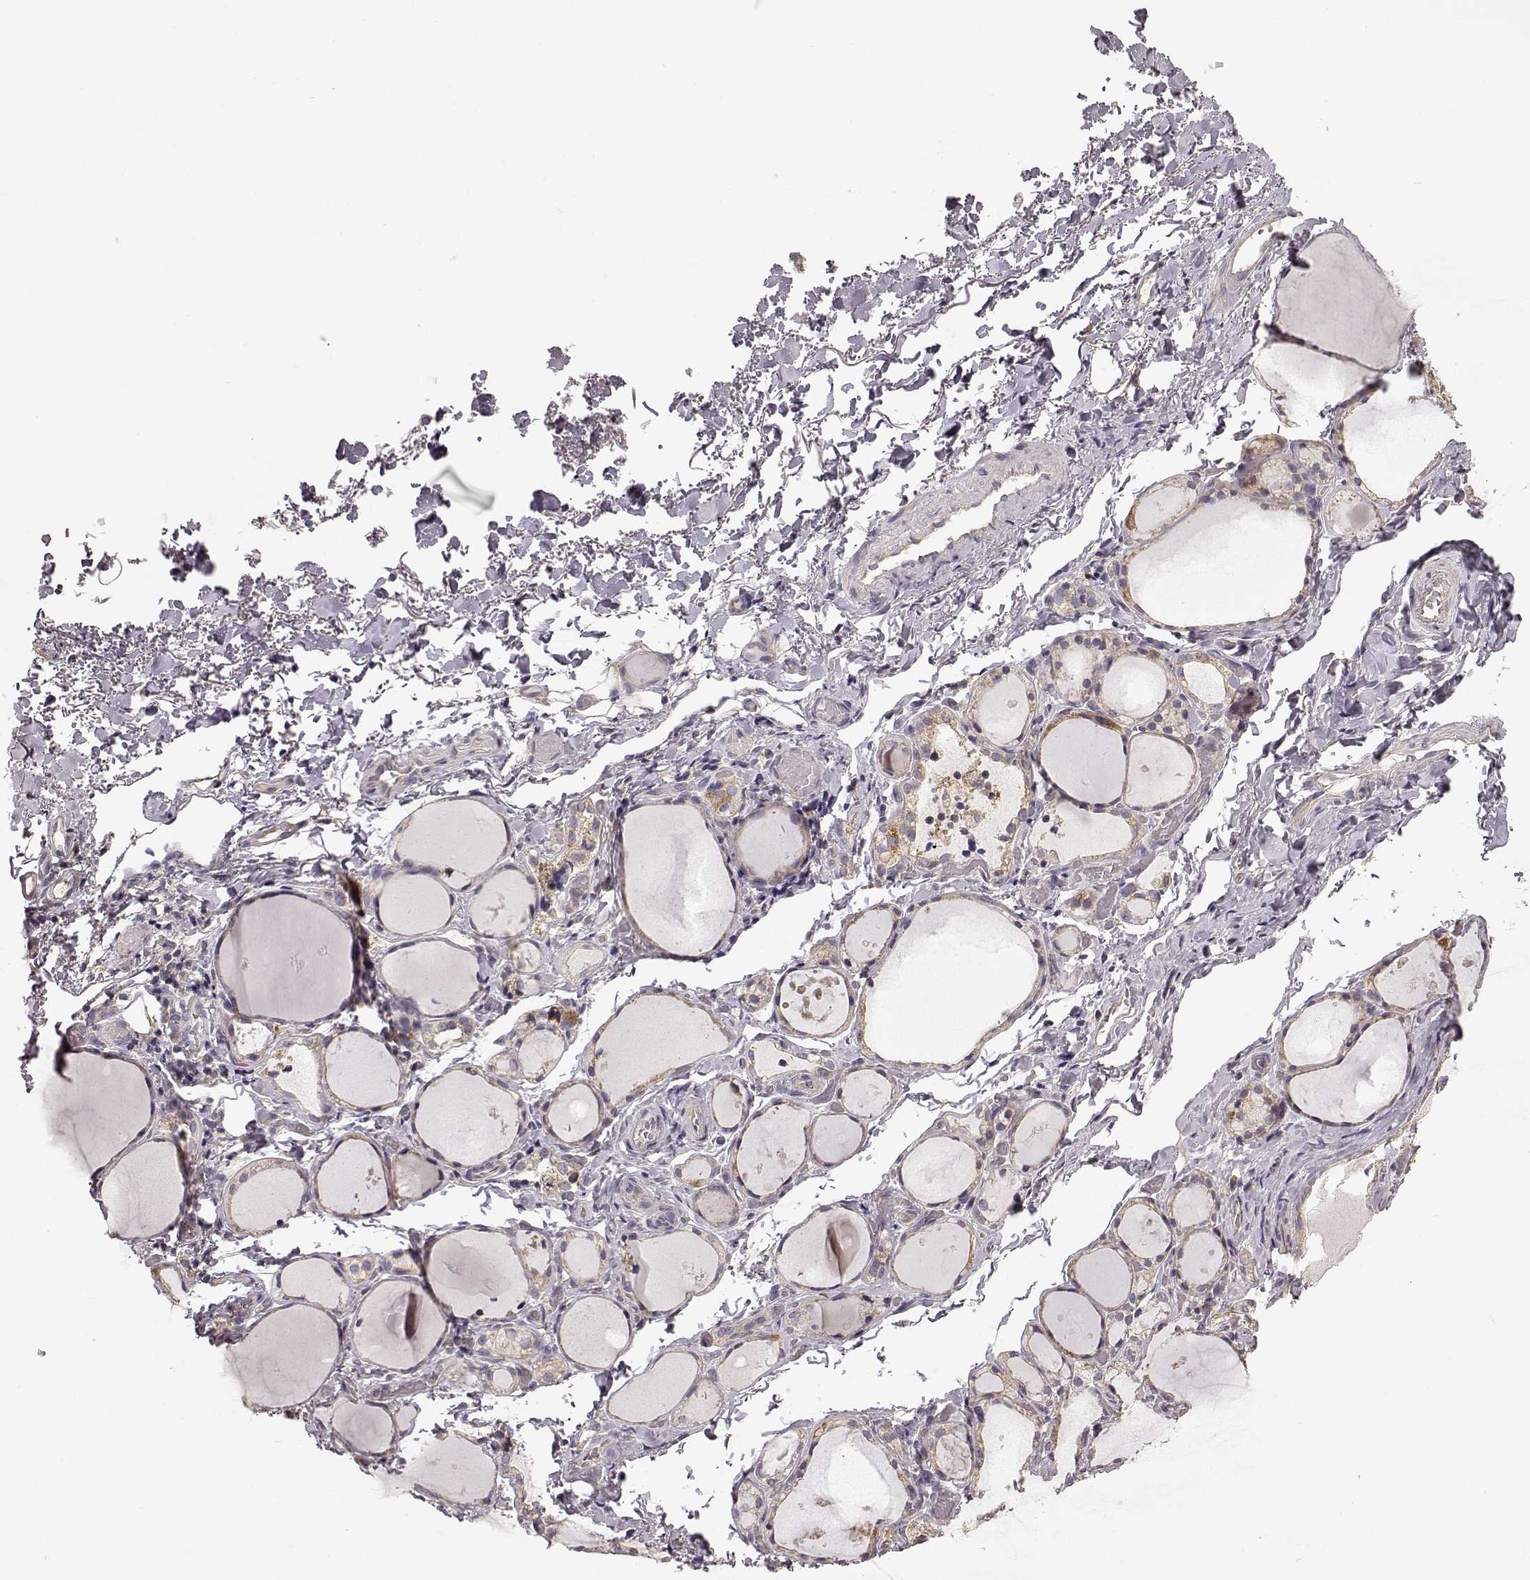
{"staining": {"intensity": "weak", "quantity": ">75%", "location": "cytoplasmic/membranous"}, "tissue": "thyroid gland", "cell_type": "Glandular cells", "image_type": "normal", "snomed": [{"axis": "morphology", "description": "Normal tissue, NOS"}, {"axis": "topography", "description": "Thyroid gland"}], "caption": "Thyroid gland stained with IHC demonstrates weak cytoplasmic/membranous positivity in approximately >75% of glandular cells.", "gene": "ERBB3", "patient": {"sex": "male", "age": 68}}